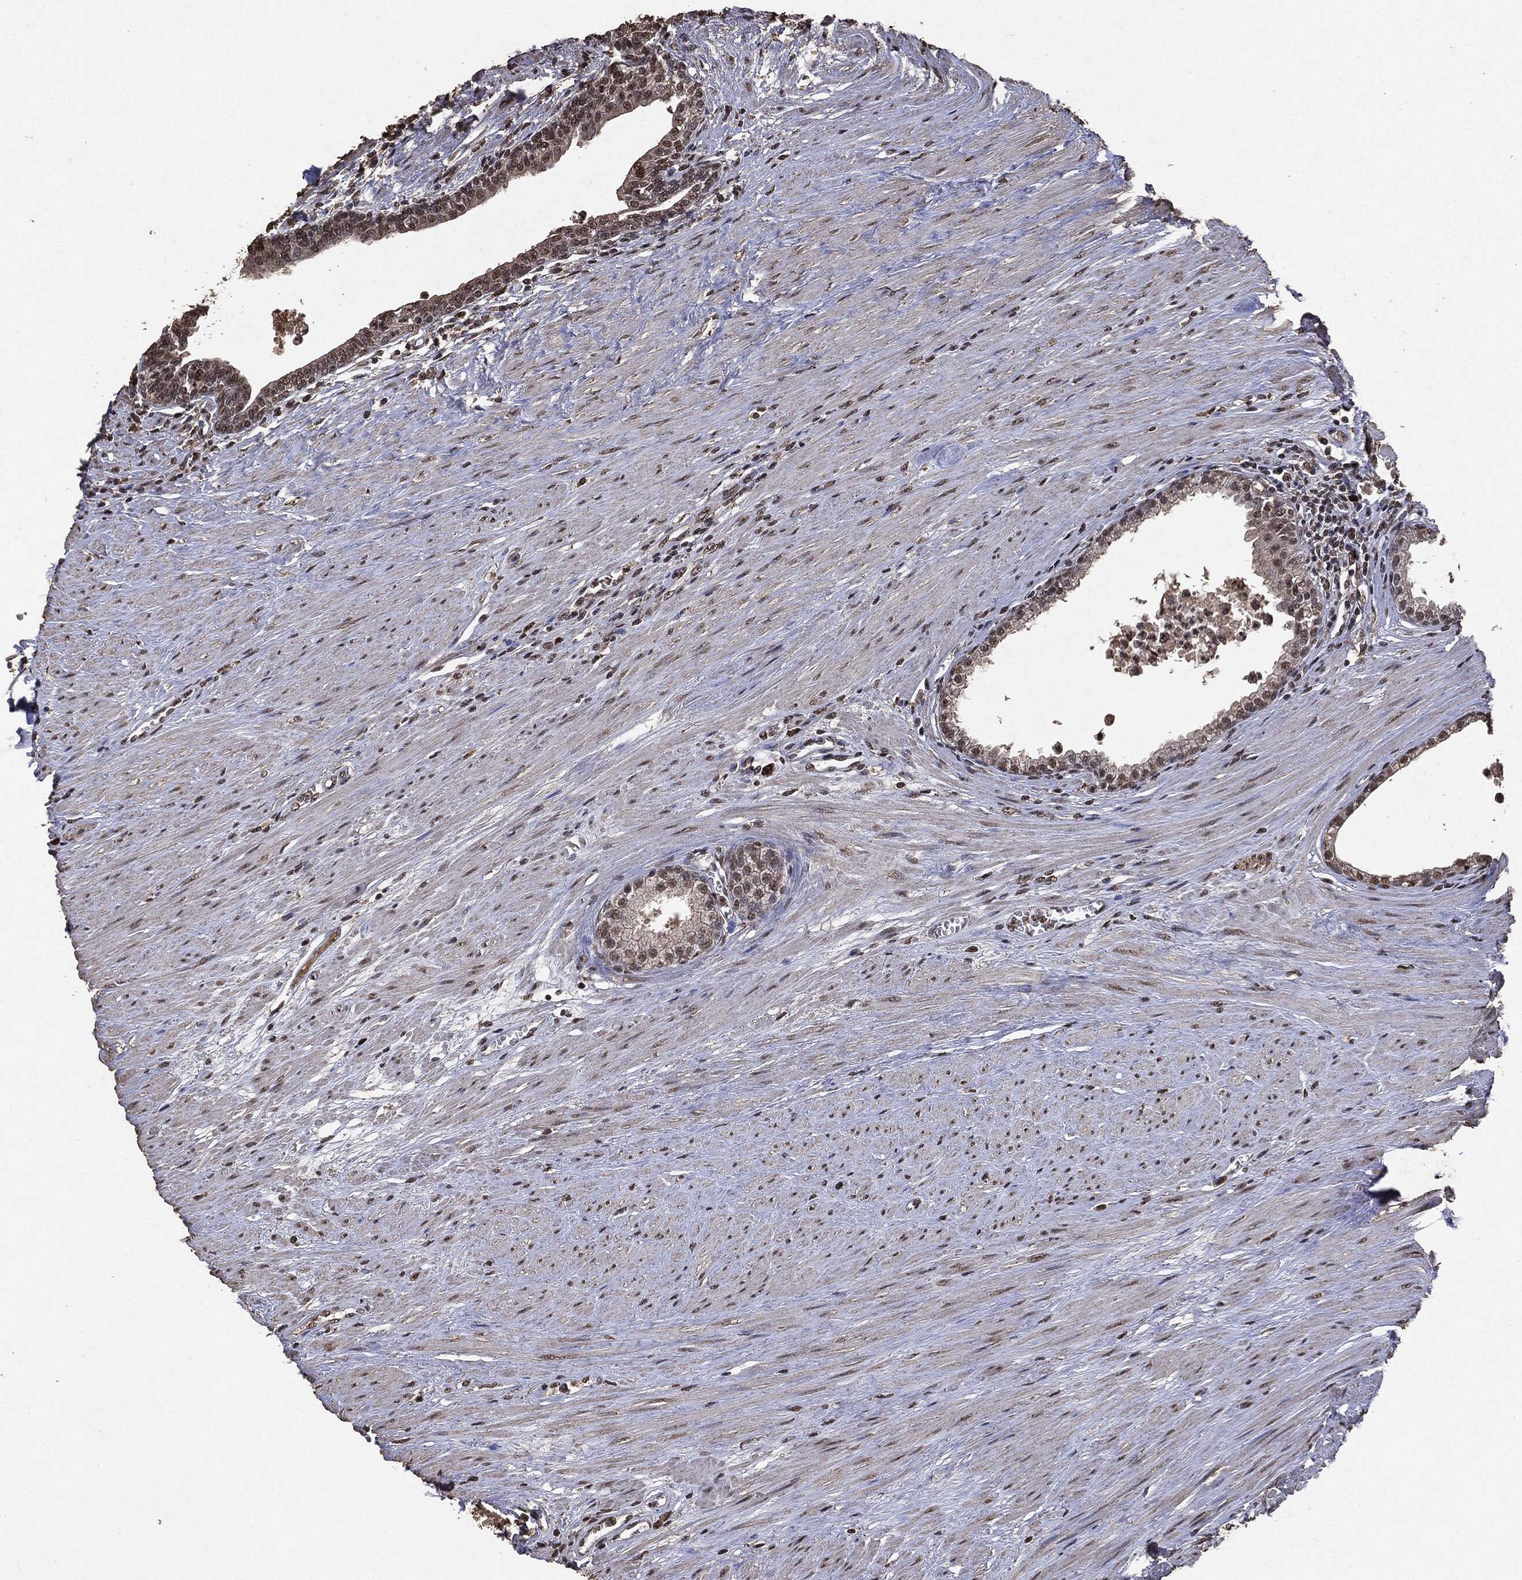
{"staining": {"intensity": "weak", "quantity": "25%-75%", "location": "nuclear"}, "tissue": "prostate", "cell_type": "Glandular cells", "image_type": "normal", "snomed": [{"axis": "morphology", "description": "Normal tissue, NOS"}, {"axis": "topography", "description": "Prostate"}], "caption": "A low amount of weak nuclear positivity is identified in about 25%-75% of glandular cells in normal prostate. The staining was performed using DAB, with brown indicating positive protein expression. Nuclei are stained blue with hematoxylin.", "gene": "RAD18", "patient": {"sex": "male", "age": 64}}